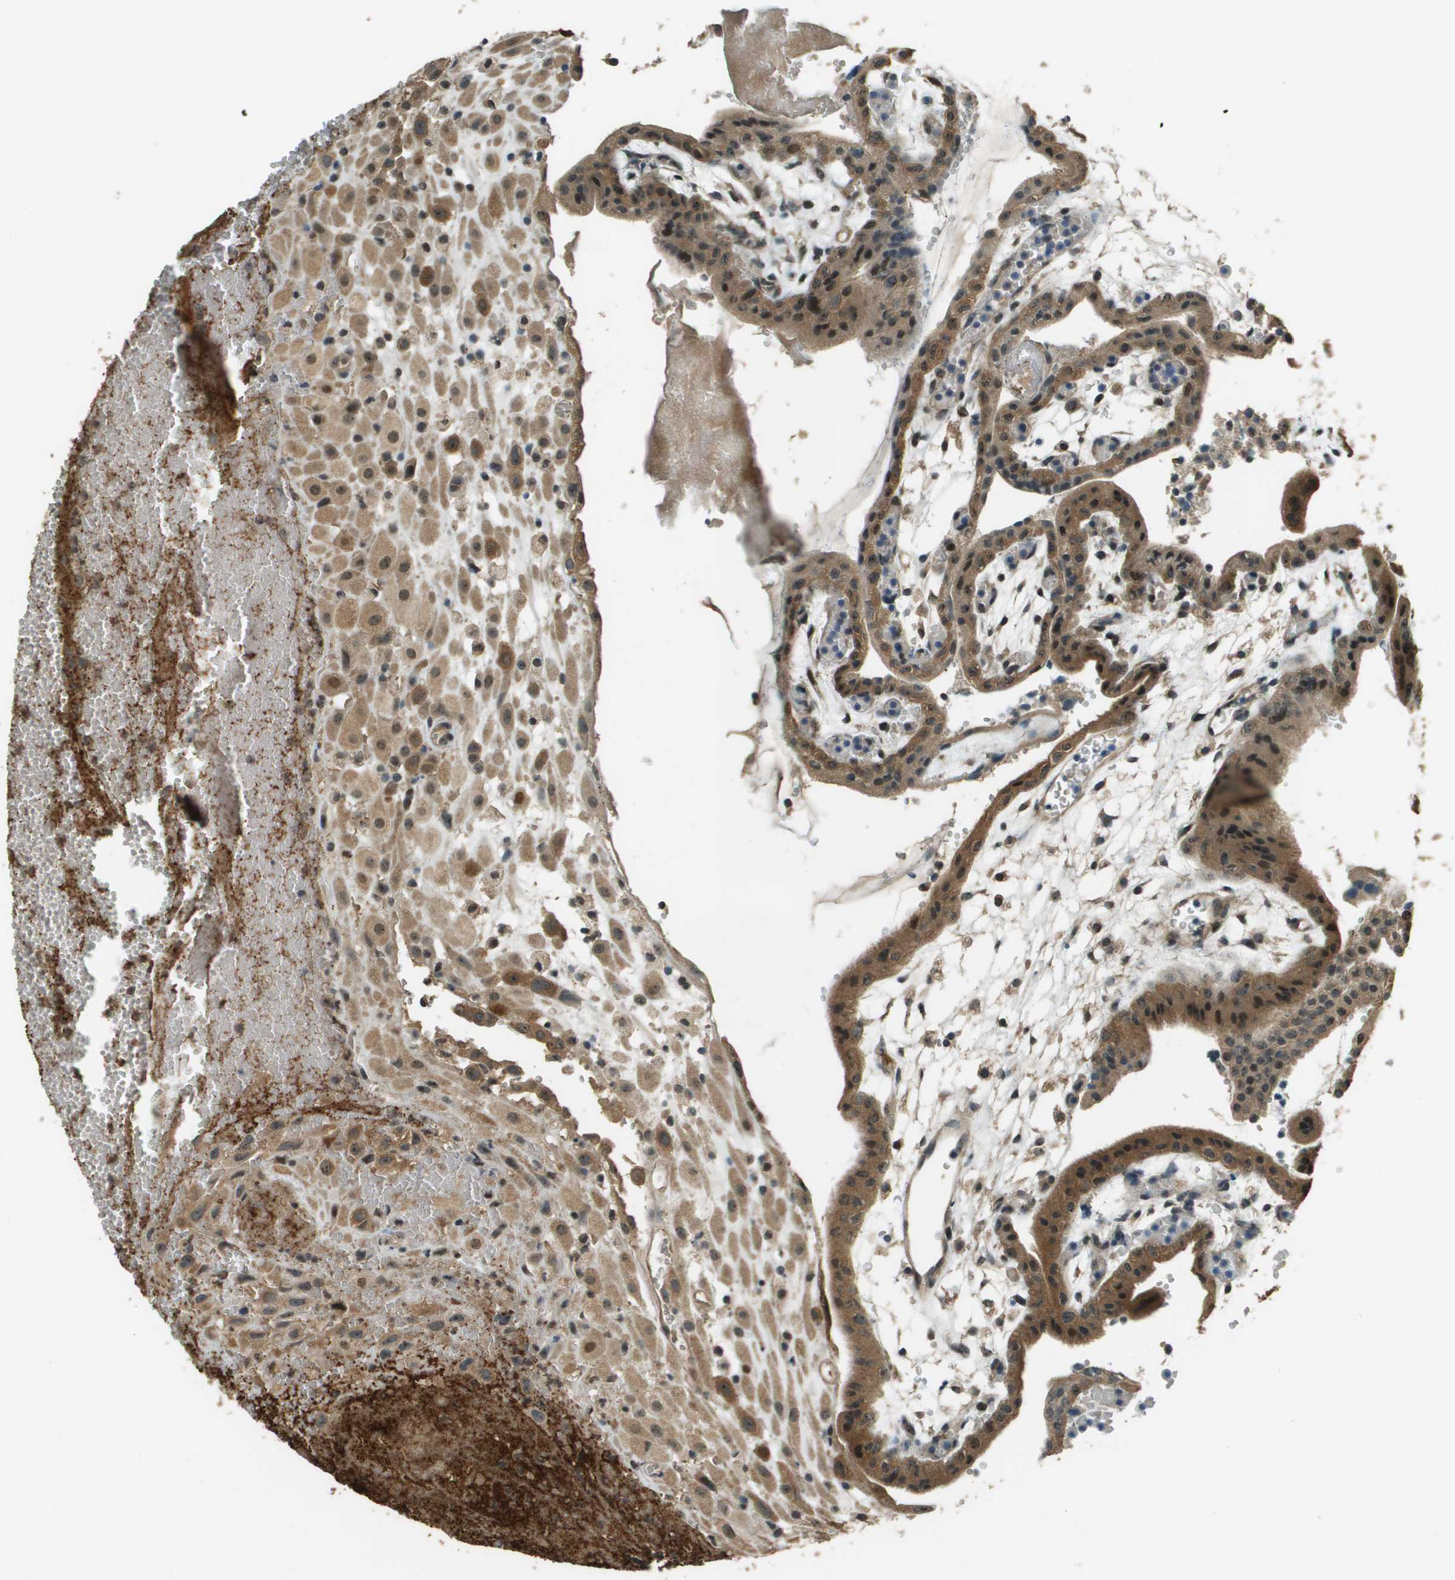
{"staining": {"intensity": "moderate", "quantity": ">75%", "location": "cytoplasmic/membranous"}, "tissue": "placenta", "cell_type": "Decidual cells", "image_type": "normal", "snomed": [{"axis": "morphology", "description": "Normal tissue, NOS"}, {"axis": "topography", "description": "Placenta"}], "caption": "High-power microscopy captured an immunohistochemistry (IHC) photomicrograph of benign placenta, revealing moderate cytoplasmic/membranous staining in about >75% of decidual cells. (DAB (3,3'-diaminobenzidine) IHC, brown staining for protein, blue staining for nuclei).", "gene": "SDC3", "patient": {"sex": "female", "age": 18}}